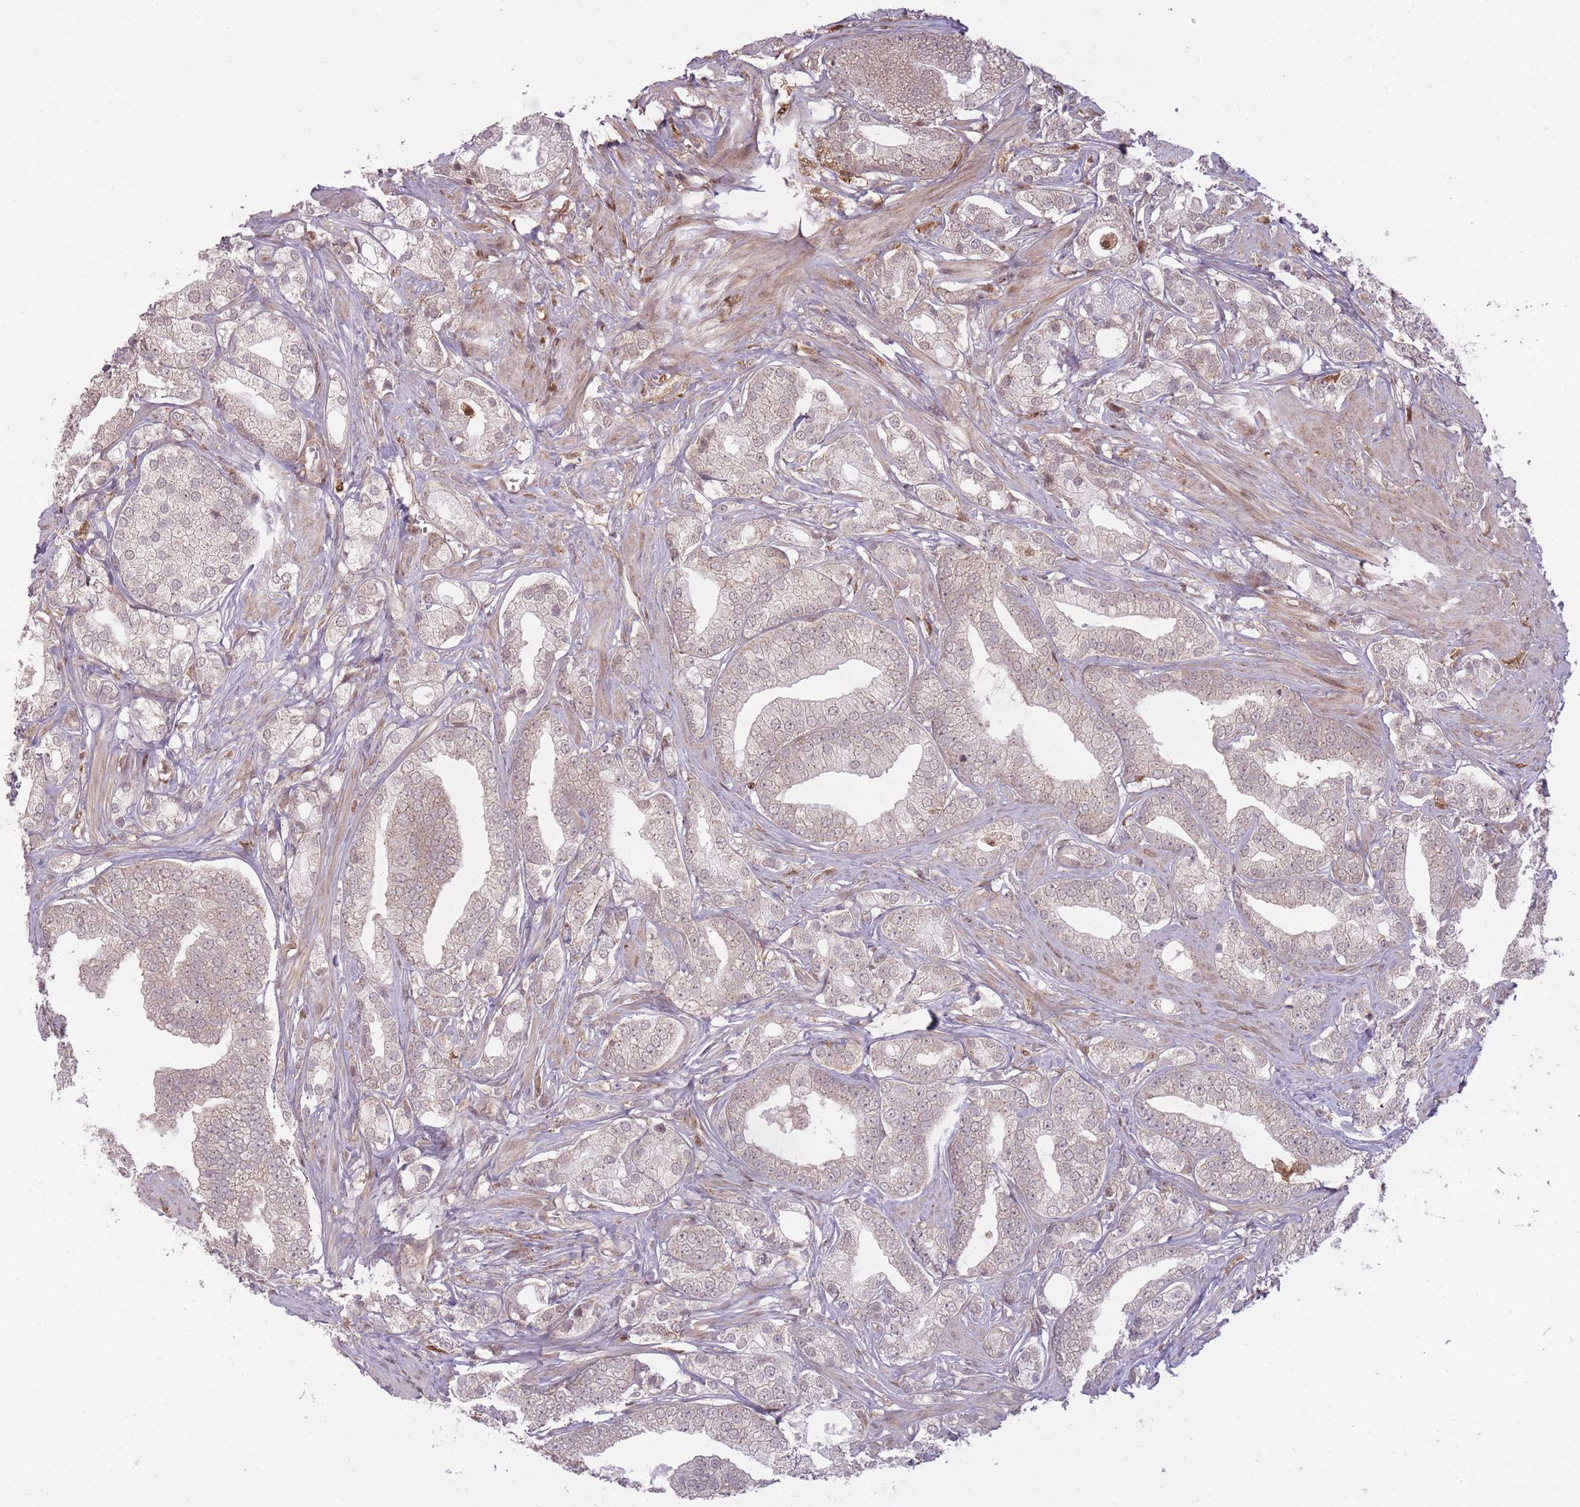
{"staining": {"intensity": "weak", "quantity": "<25%", "location": "nuclear"}, "tissue": "prostate cancer", "cell_type": "Tumor cells", "image_type": "cancer", "snomed": [{"axis": "morphology", "description": "Adenocarcinoma, High grade"}, {"axis": "topography", "description": "Prostate"}], "caption": "Immunohistochemistry of human adenocarcinoma (high-grade) (prostate) exhibits no positivity in tumor cells. (DAB immunohistochemistry (IHC) visualized using brightfield microscopy, high magnification).", "gene": "LGALS9", "patient": {"sex": "male", "age": 50}}